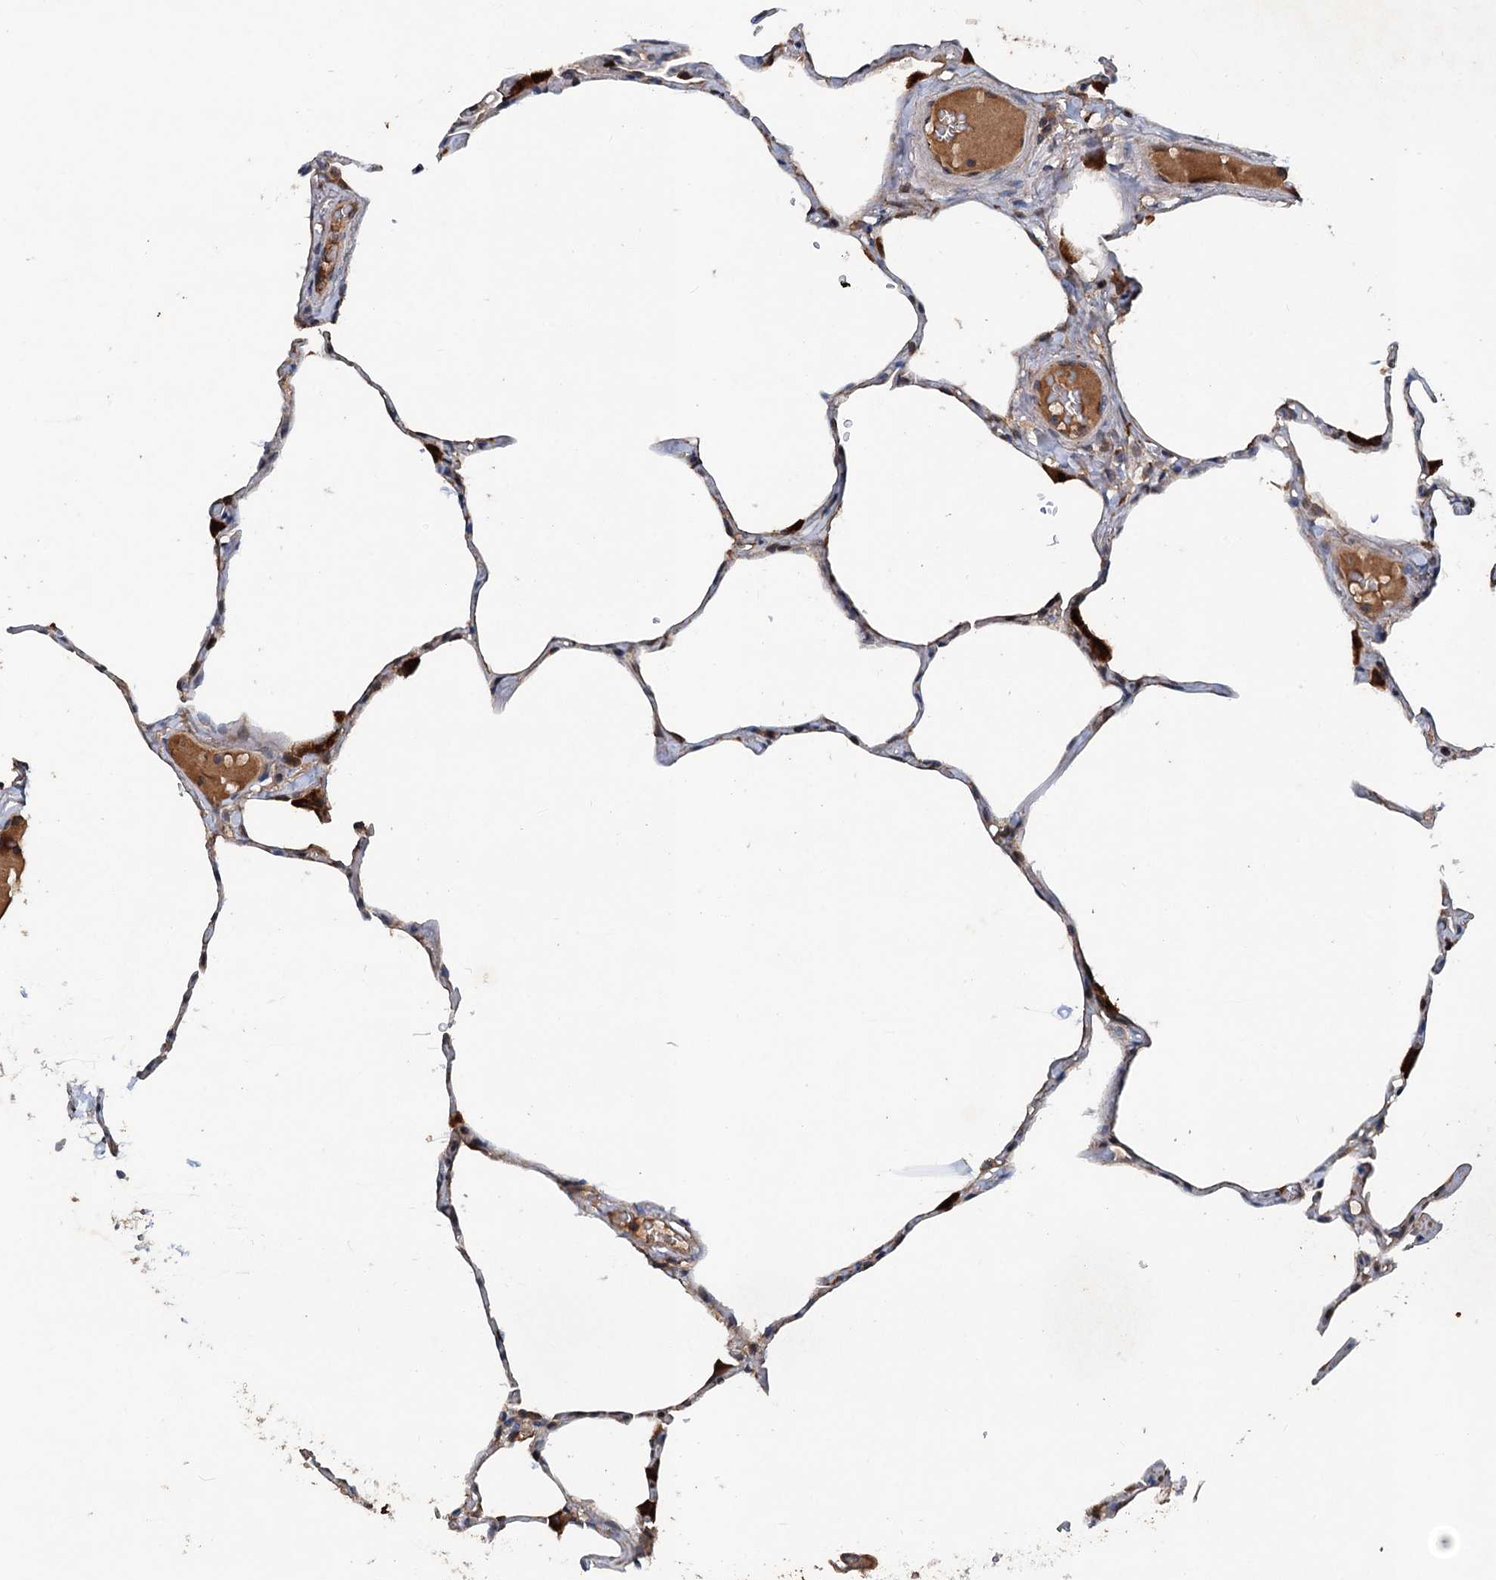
{"staining": {"intensity": "strong", "quantity": "<25%", "location": "cytoplasmic/membranous"}, "tissue": "lung", "cell_type": "Alveolar cells", "image_type": "normal", "snomed": [{"axis": "morphology", "description": "Normal tissue, NOS"}, {"axis": "topography", "description": "Lung"}], "caption": "DAB (3,3'-diaminobenzidine) immunohistochemical staining of benign human lung exhibits strong cytoplasmic/membranous protein expression in approximately <25% of alveolar cells.", "gene": "TAPBPL", "patient": {"sex": "male", "age": 65}}